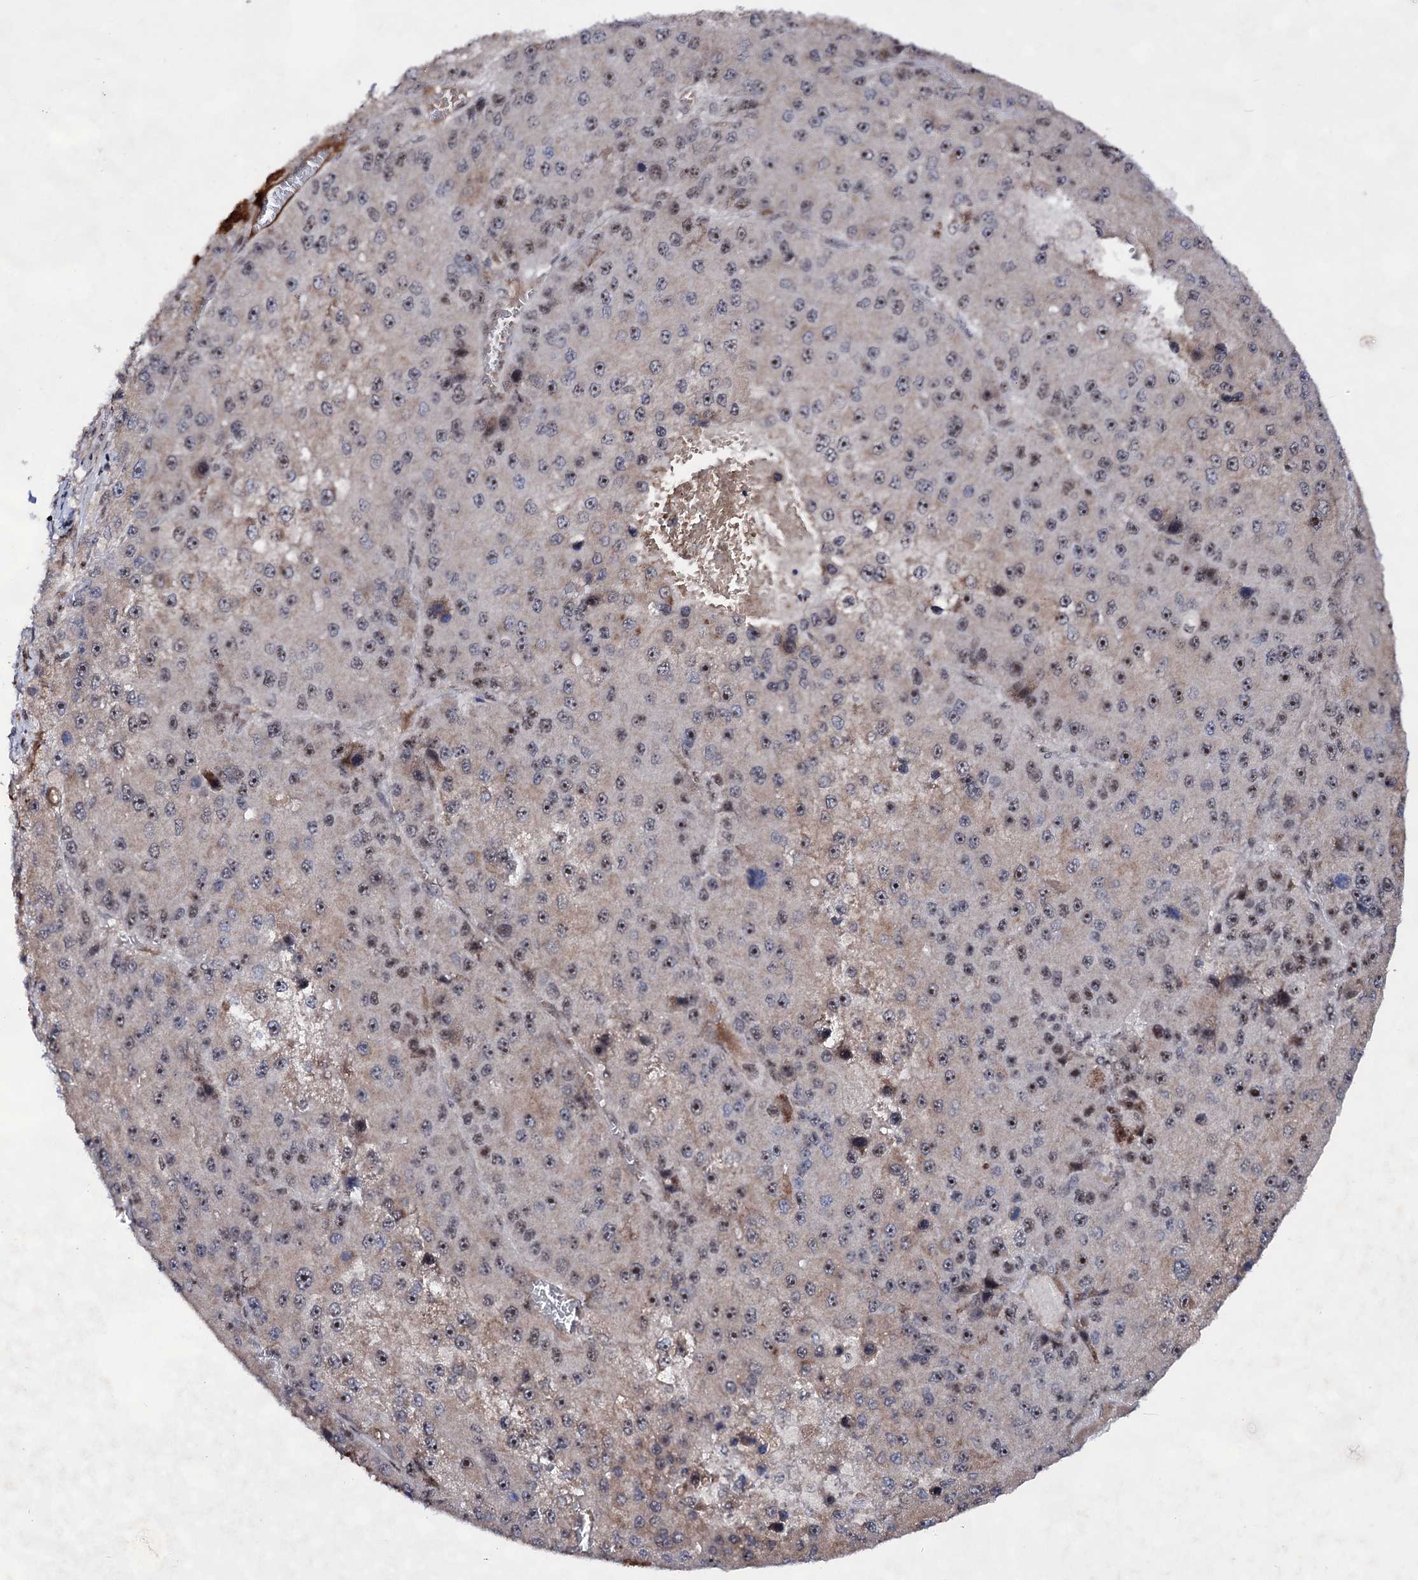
{"staining": {"intensity": "moderate", "quantity": "<25%", "location": "nuclear"}, "tissue": "liver cancer", "cell_type": "Tumor cells", "image_type": "cancer", "snomed": [{"axis": "morphology", "description": "Carcinoma, Hepatocellular, NOS"}, {"axis": "topography", "description": "Liver"}], "caption": "Liver cancer was stained to show a protein in brown. There is low levels of moderate nuclear expression in about <25% of tumor cells. (IHC, brightfield microscopy, high magnification).", "gene": "EXOSC10", "patient": {"sex": "female", "age": 73}}